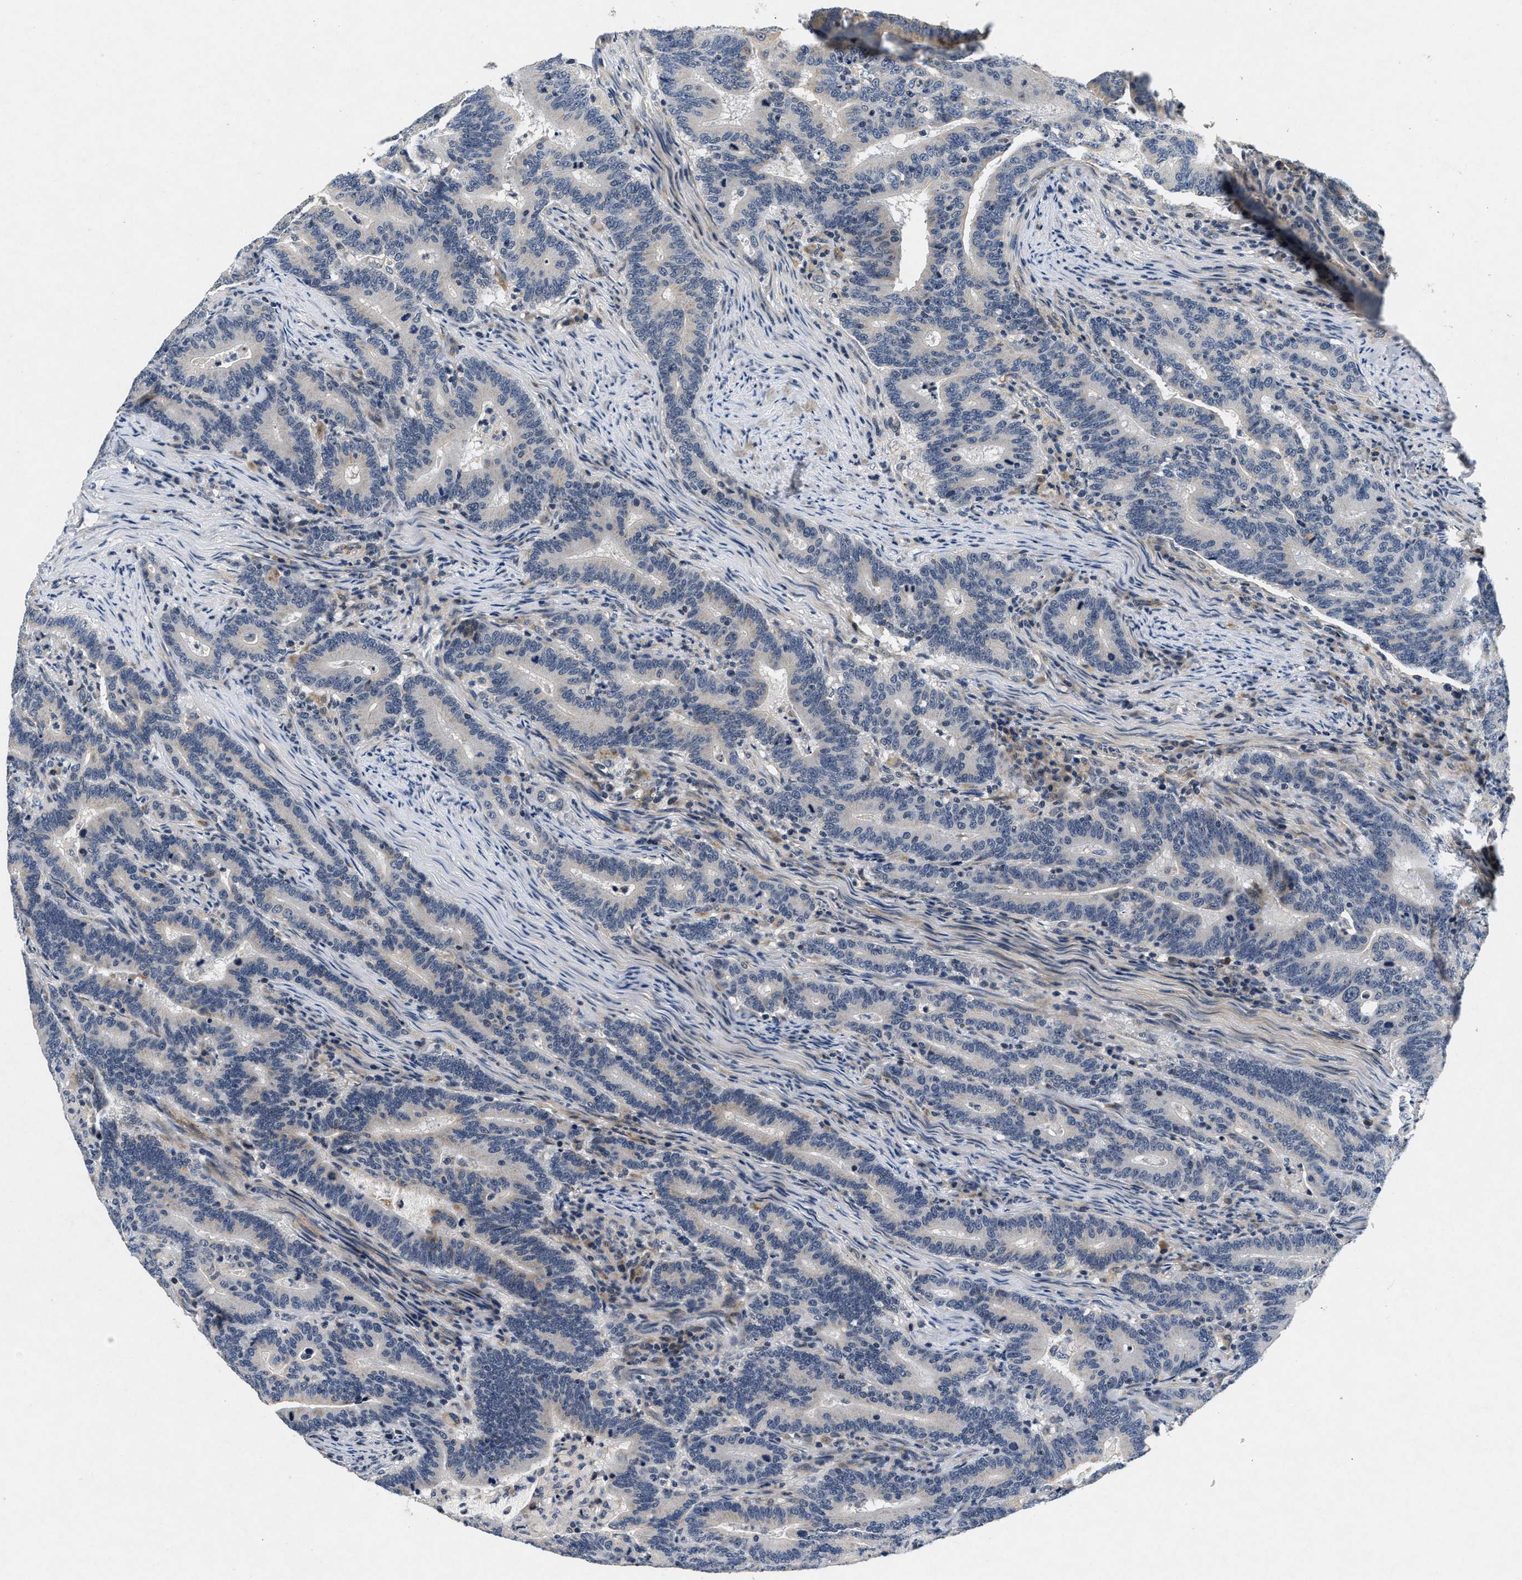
{"staining": {"intensity": "negative", "quantity": "none", "location": "none"}, "tissue": "colorectal cancer", "cell_type": "Tumor cells", "image_type": "cancer", "snomed": [{"axis": "morphology", "description": "Adenocarcinoma, NOS"}, {"axis": "topography", "description": "Colon"}], "caption": "Colorectal cancer (adenocarcinoma) was stained to show a protein in brown. There is no significant expression in tumor cells.", "gene": "PDP1", "patient": {"sex": "female", "age": 66}}